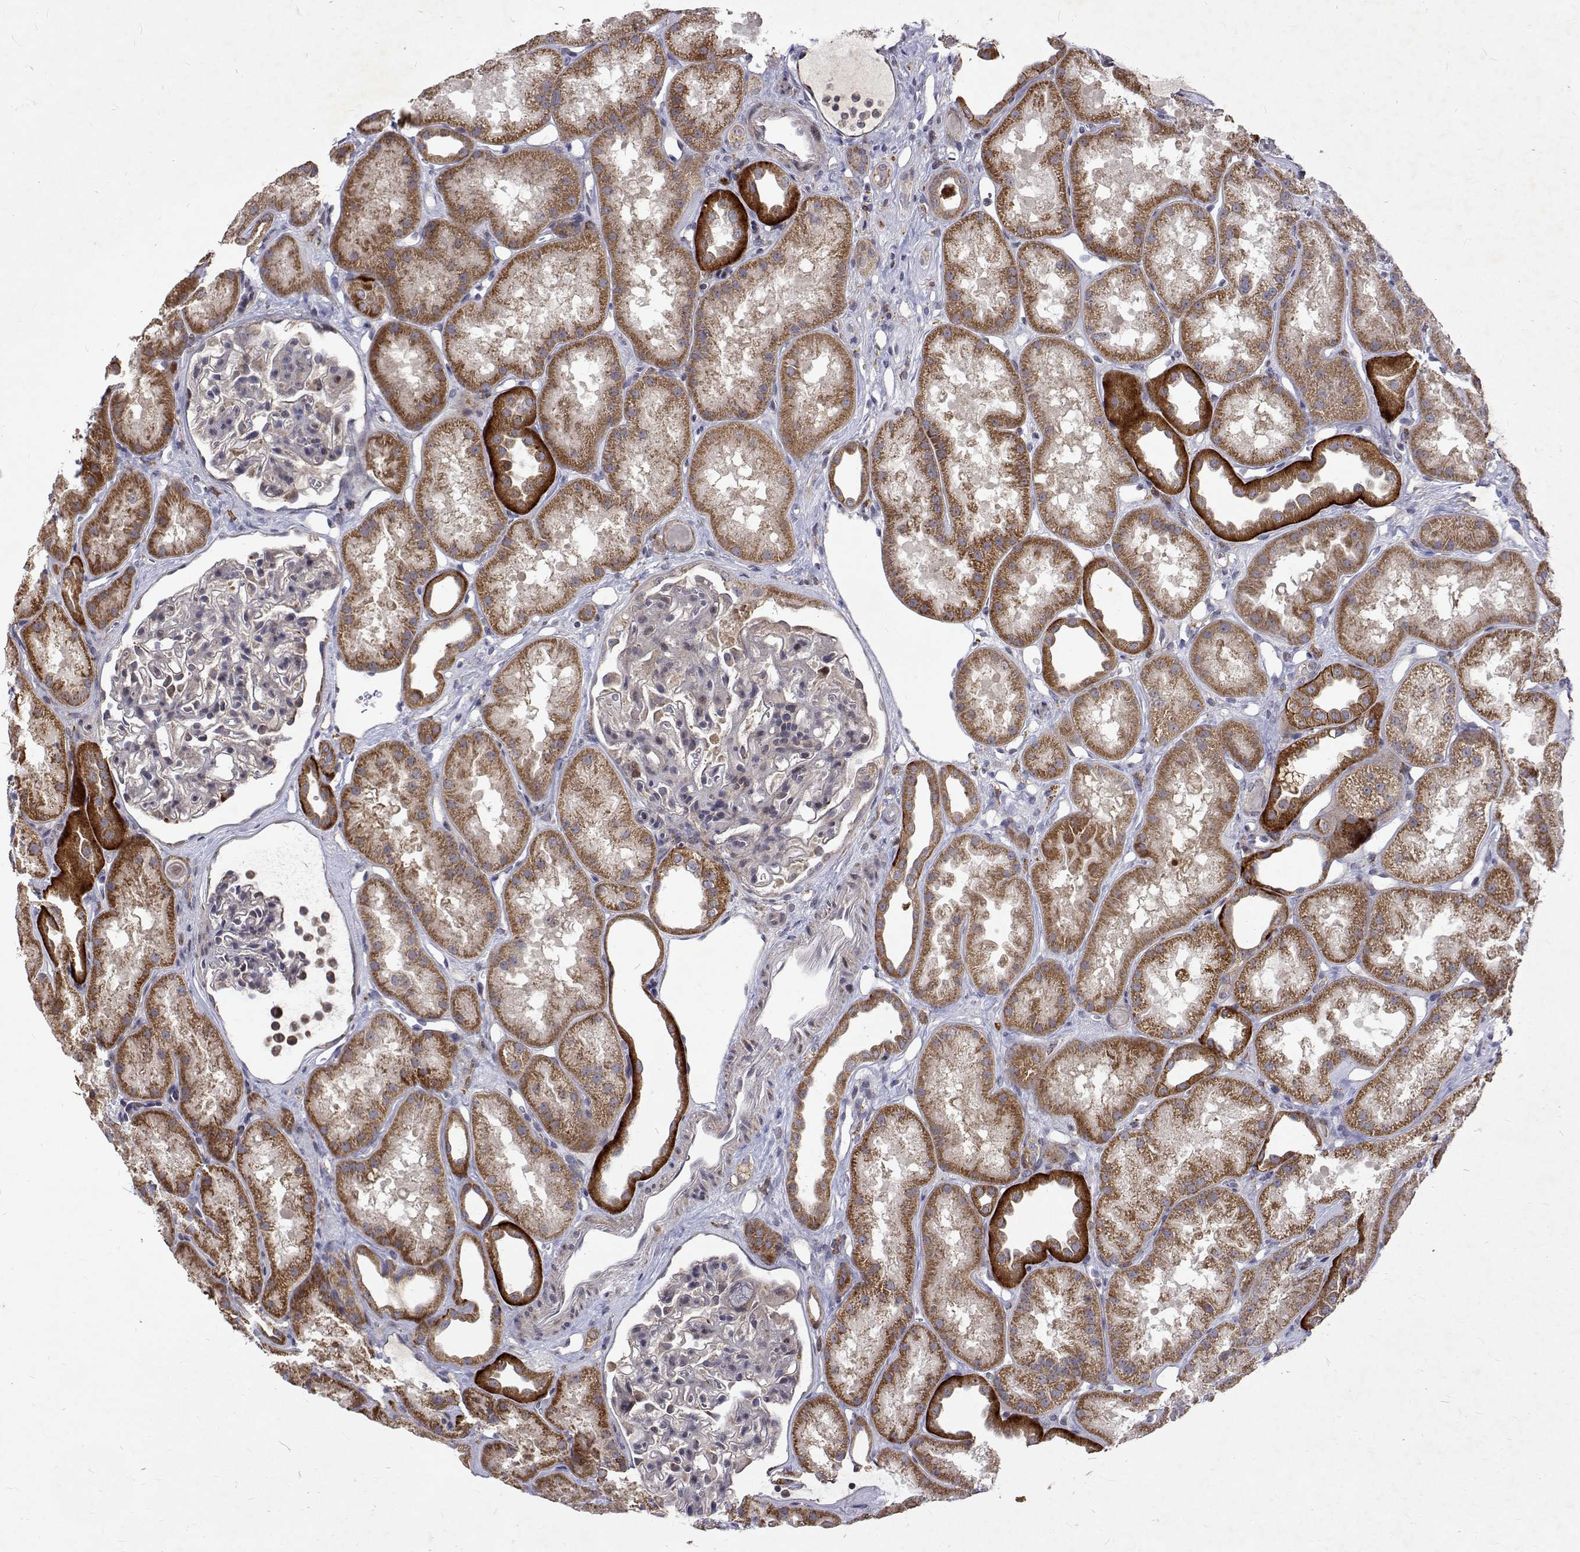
{"staining": {"intensity": "negative", "quantity": "none", "location": "none"}, "tissue": "kidney", "cell_type": "Cells in glomeruli", "image_type": "normal", "snomed": [{"axis": "morphology", "description": "Normal tissue, NOS"}, {"axis": "topography", "description": "Kidney"}], "caption": "The histopathology image shows no significant positivity in cells in glomeruli of kidney.", "gene": "ALKBH8", "patient": {"sex": "male", "age": 61}}